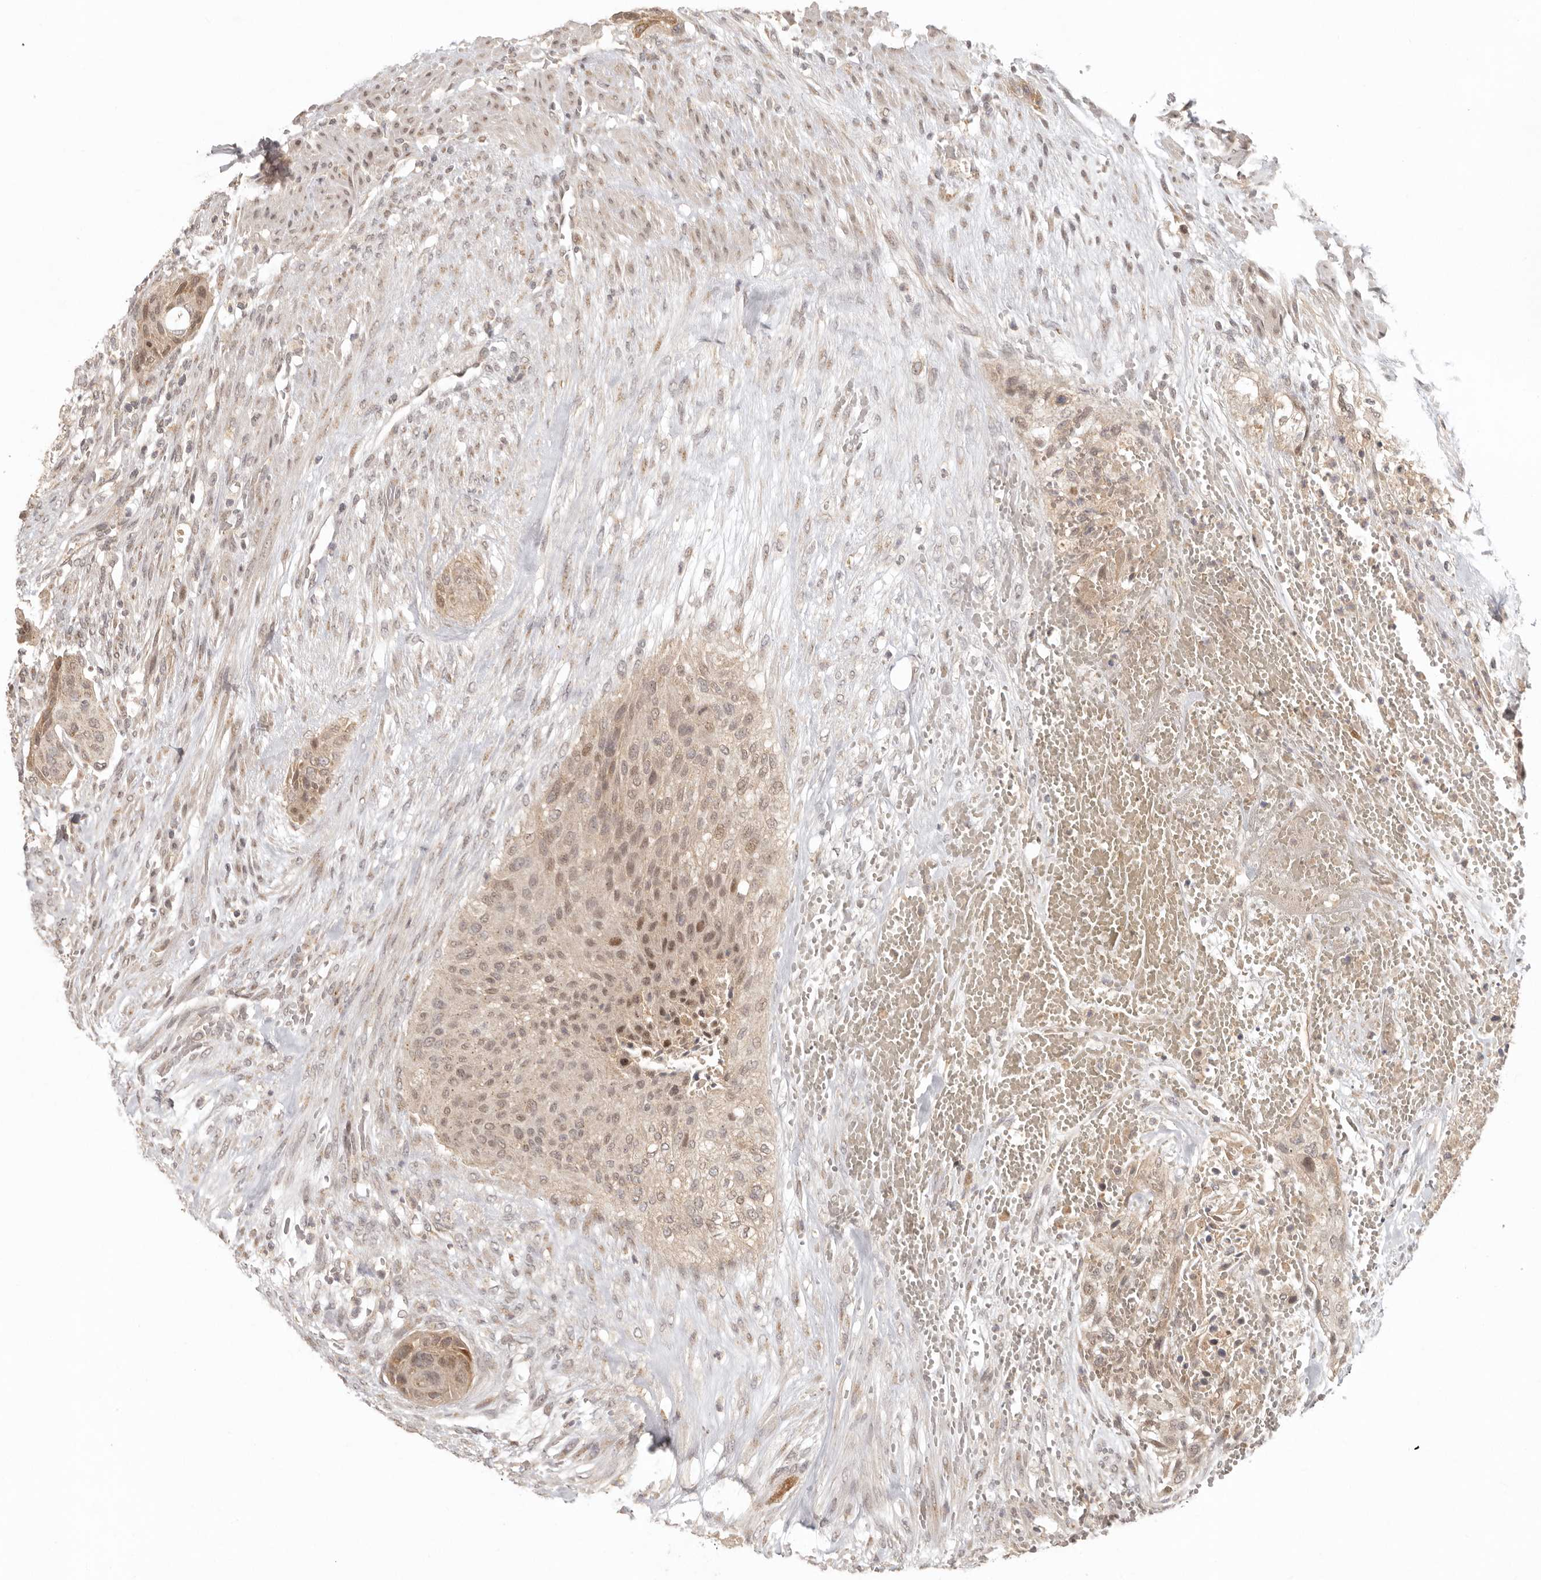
{"staining": {"intensity": "weak", "quantity": ">75%", "location": "cytoplasmic/membranous,nuclear"}, "tissue": "urothelial cancer", "cell_type": "Tumor cells", "image_type": "cancer", "snomed": [{"axis": "morphology", "description": "Urothelial carcinoma, High grade"}, {"axis": "topography", "description": "Urinary bladder"}], "caption": "High-grade urothelial carcinoma stained for a protein exhibits weak cytoplasmic/membranous and nuclear positivity in tumor cells.", "gene": "LRRC75A", "patient": {"sex": "male", "age": 35}}